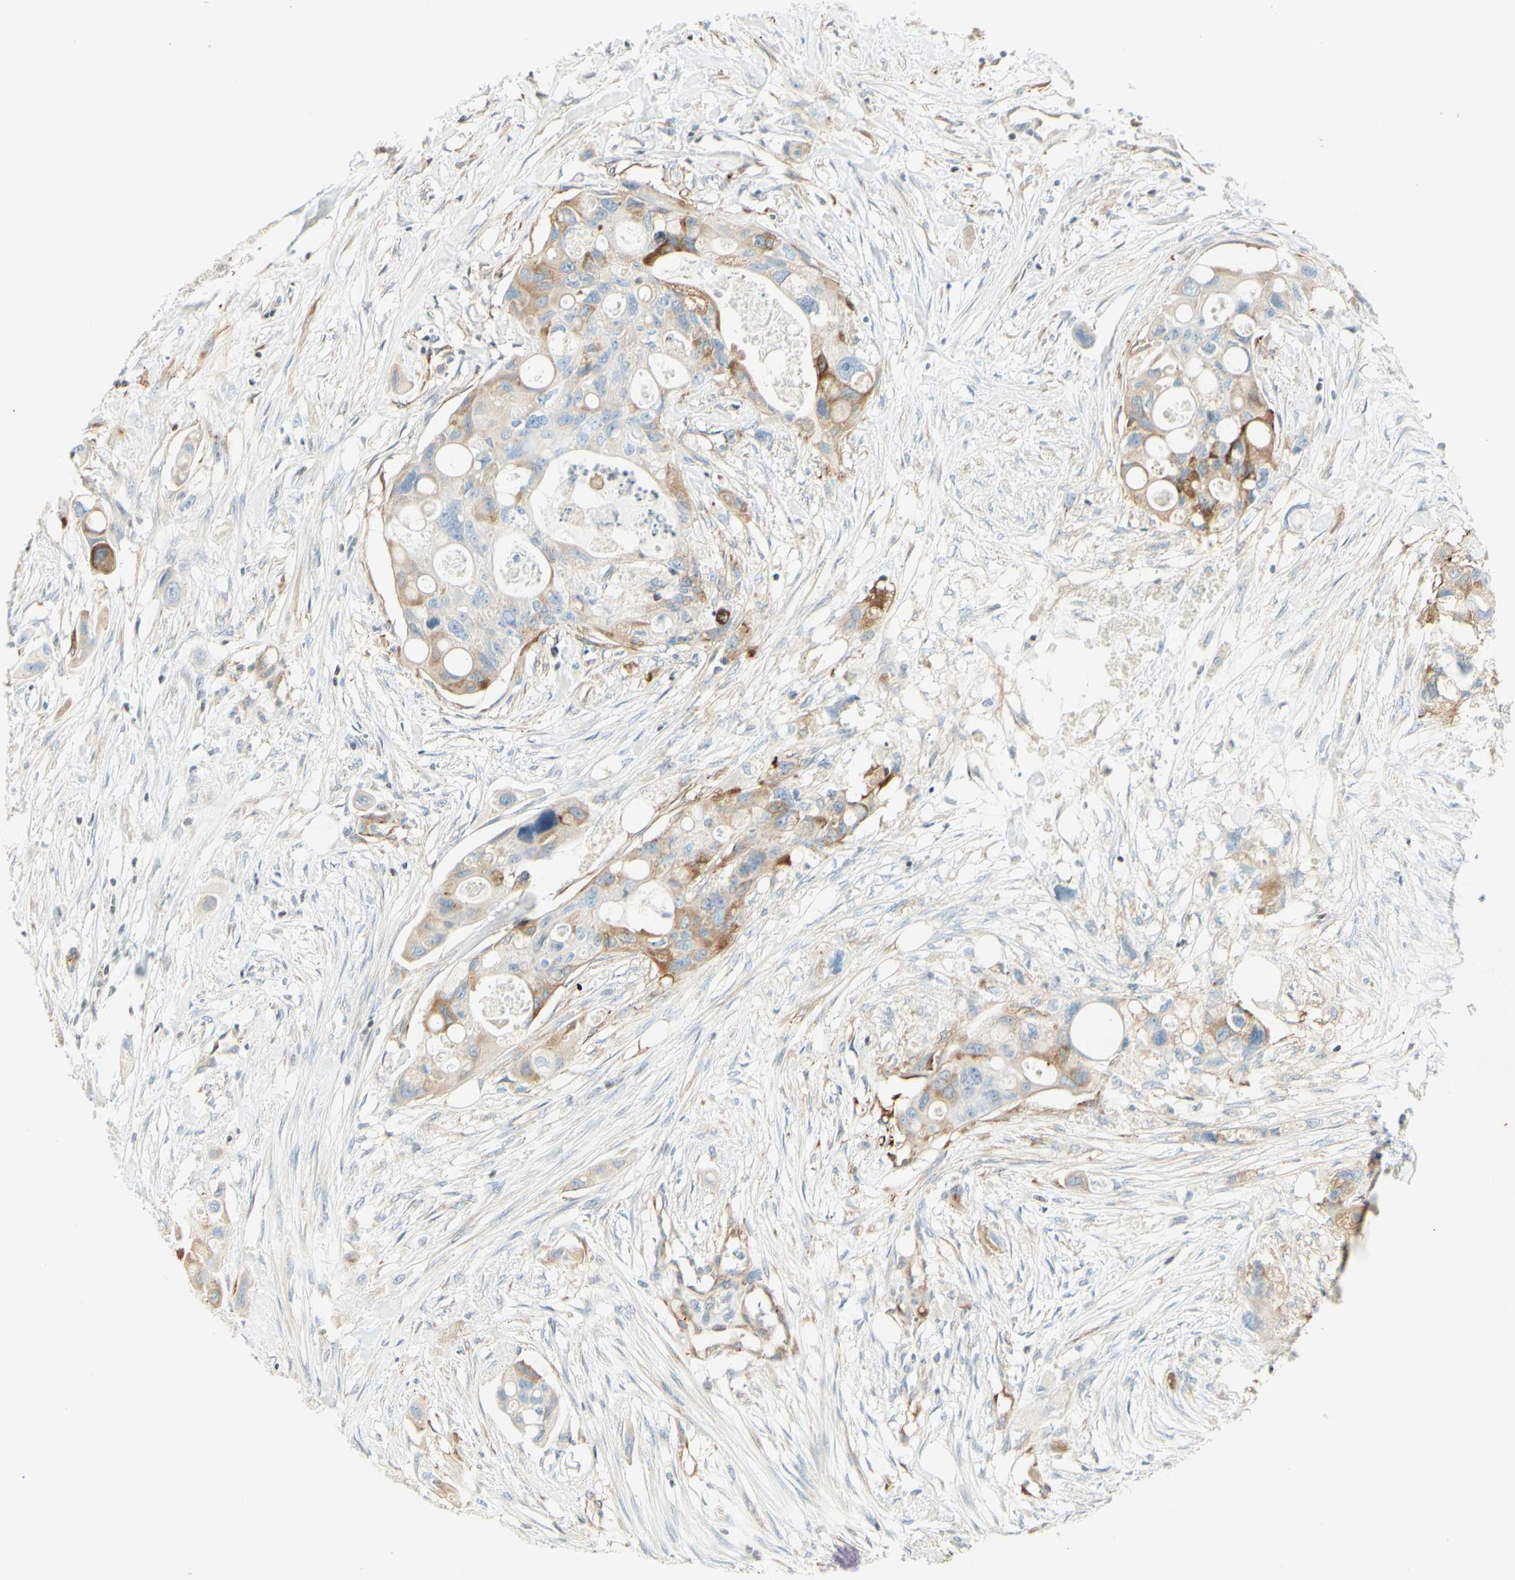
{"staining": {"intensity": "moderate", "quantity": "<25%", "location": "cytoplasmic/membranous"}, "tissue": "colorectal cancer", "cell_type": "Tumor cells", "image_type": "cancer", "snomed": [{"axis": "morphology", "description": "Adenocarcinoma, NOS"}, {"axis": "topography", "description": "Colon"}], "caption": "Immunohistochemical staining of adenocarcinoma (colorectal) reveals low levels of moderate cytoplasmic/membranous staining in about <25% of tumor cells.", "gene": "MAP1B", "patient": {"sex": "female", "age": 57}}